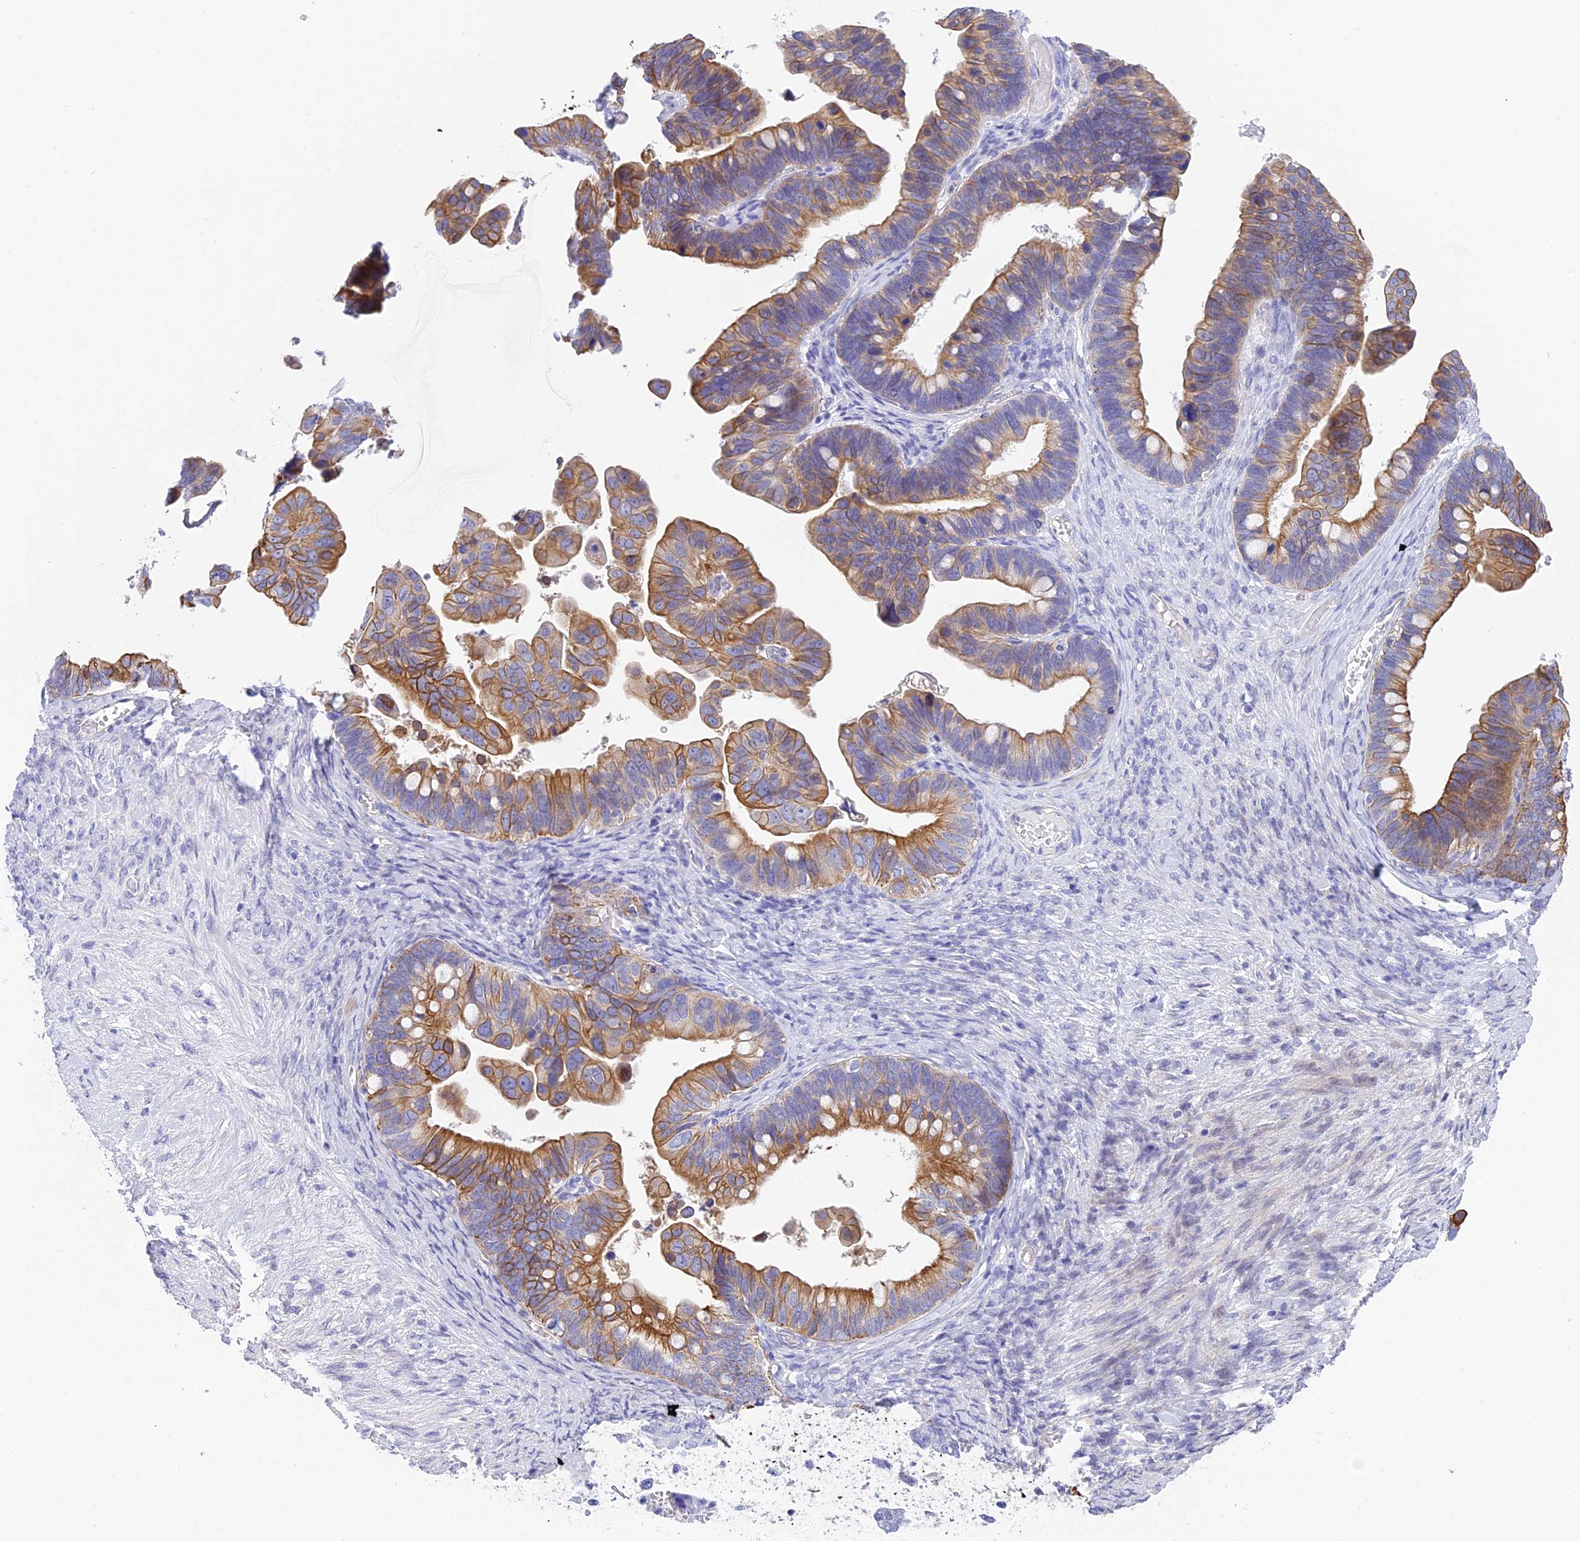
{"staining": {"intensity": "moderate", "quantity": ">75%", "location": "cytoplasmic/membranous"}, "tissue": "ovarian cancer", "cell_type": "Tumor cells", "image_type": "cancer", "snomed": [{"axis": "morphology", "description": "Cystadenocarcinoma, serous, NOS"}, {"axis": "topography", "description": "Ovary"}], "caption": "Moderate cytoplasmic/membranous positivity for a protein is present in approximately >75% of tumor cells of serous cystadenocarcinoma (ovarian) using immunohistochemistry (IHC).", "gene": "TACSTD2", "patient": {"sex": "female", "age": 56}}